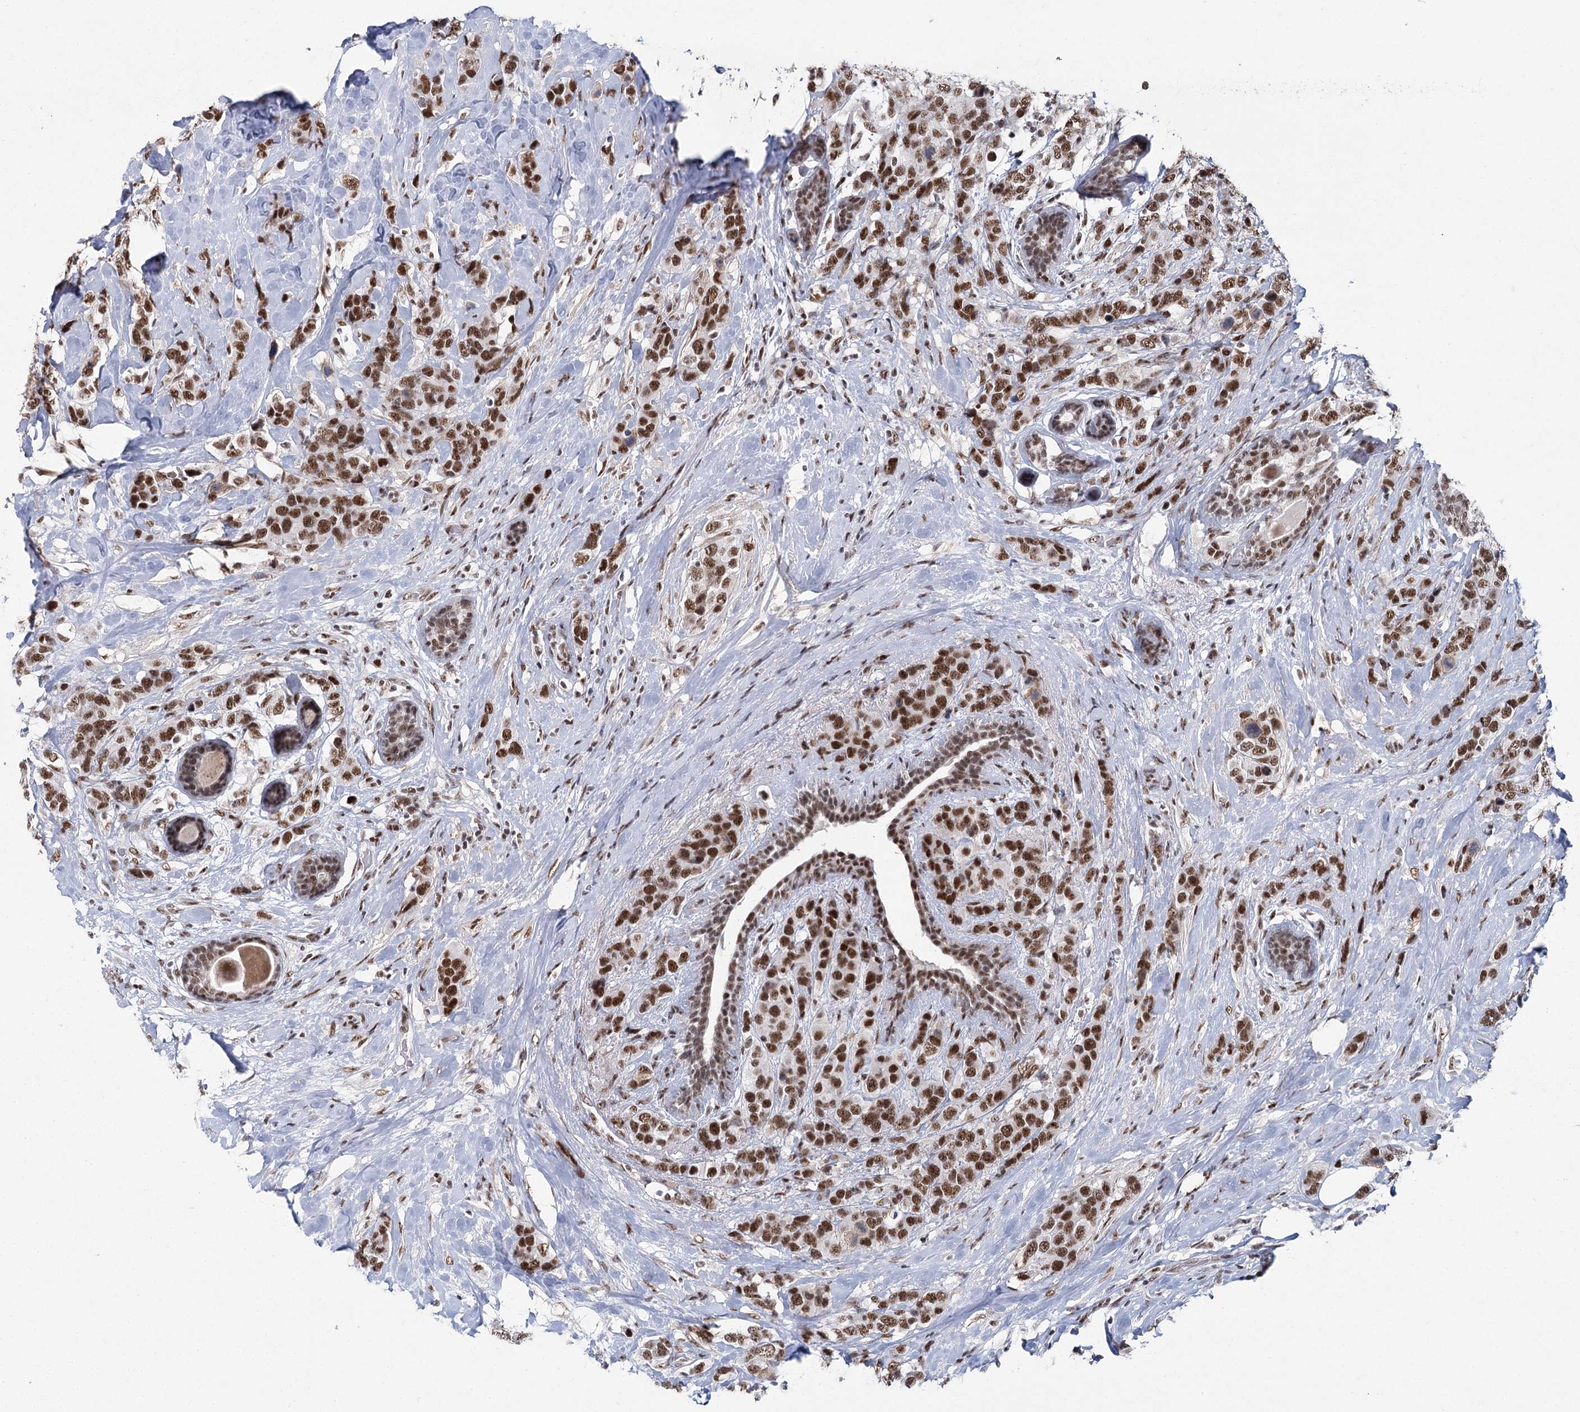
{"staining": {"intensity": "strong", "quantity": ">75%", "location": "nuclear"}, "tissue": "breast cancer", "cell_type": "Tumor cells", "image_type": "cancer", "snomed": [{"axis": "morphology", "description": "Lobular carcinoma"}, {"axis": "topography", "description": "Breast"}], "caption": "DAB (3,3'-diaminobenzidine) immunohistochemical staining of human breast cancer (lobular carcinoma) reveals strong nuclear protein expression in about >75% of tumor cells.", "gene": "SCAF8", "patient": {"sex": "female", "age": 59}}